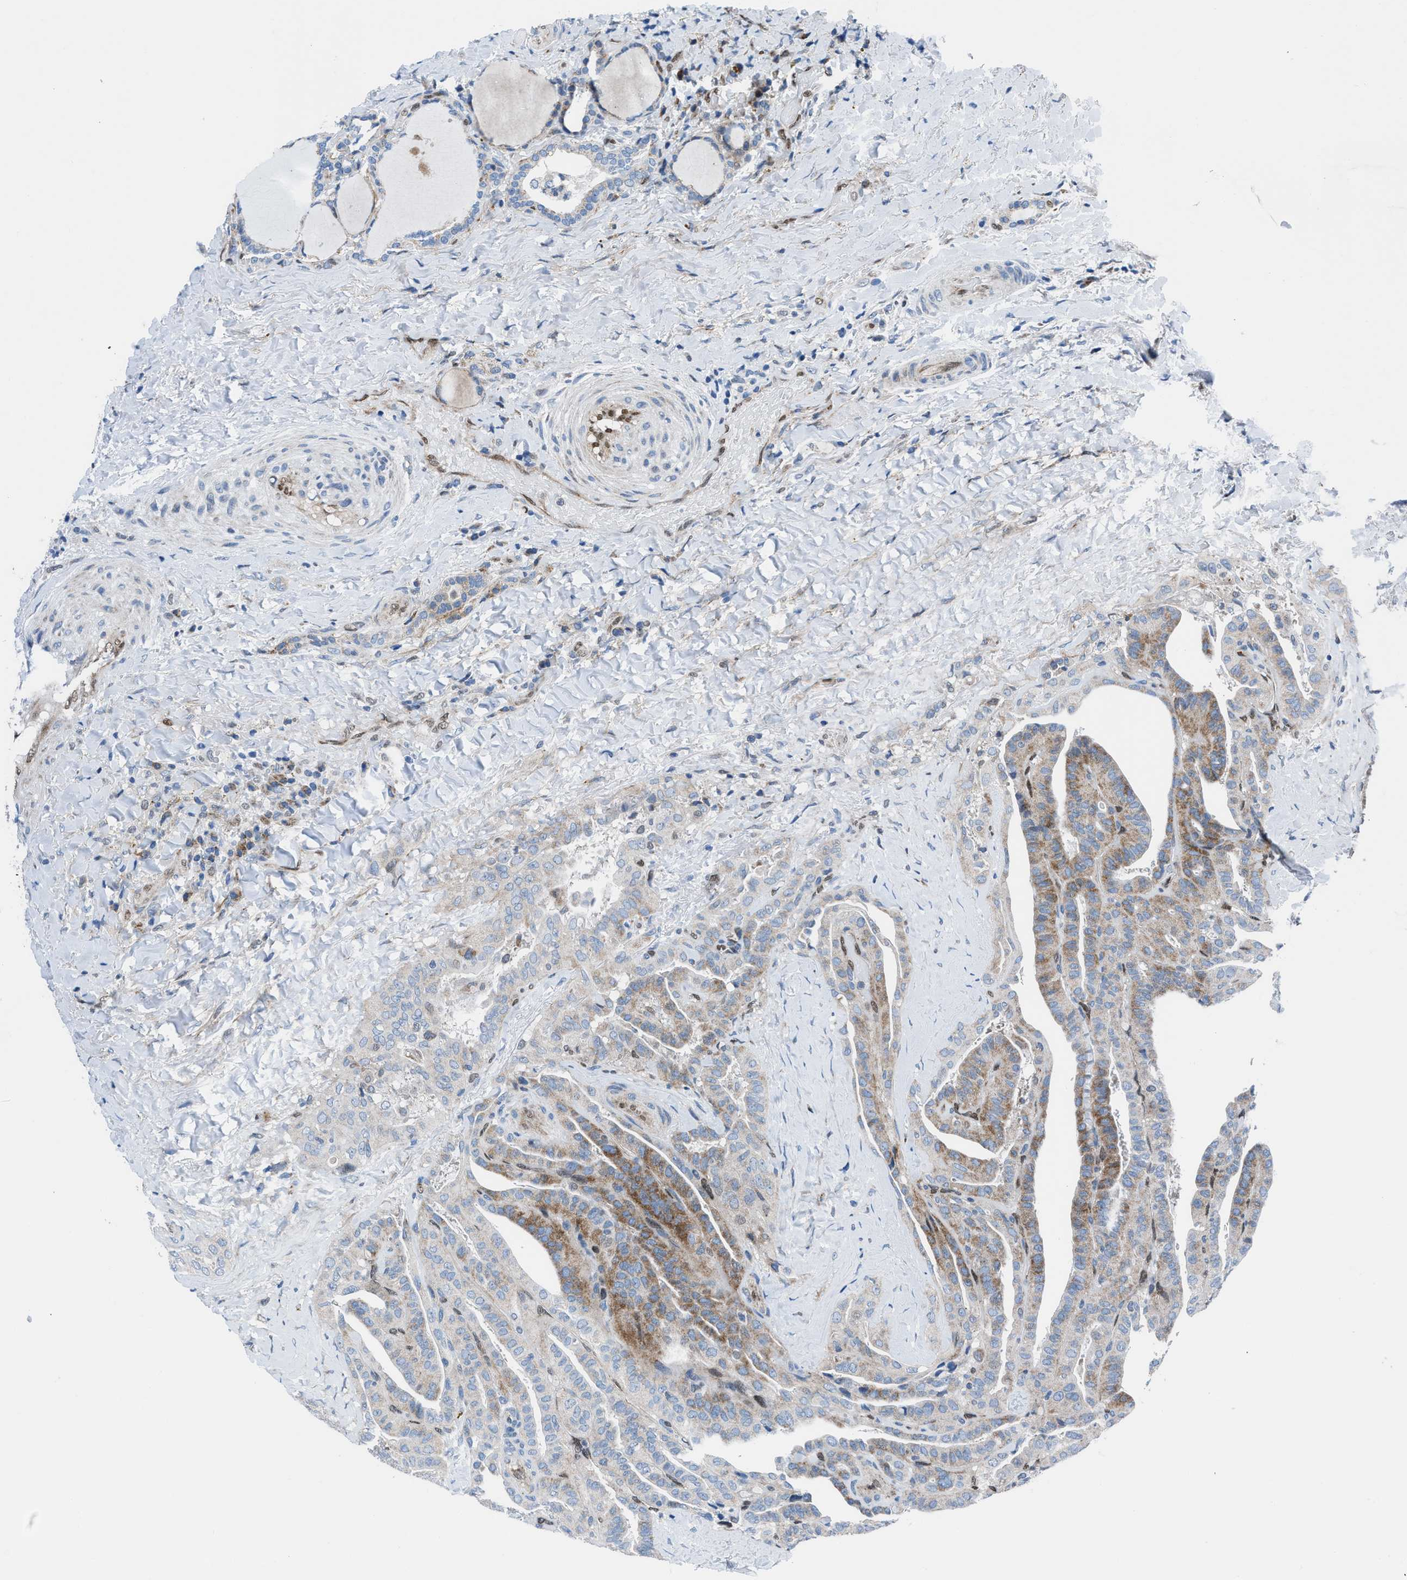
{"staining": {"intensity": "moderate", "quantity": "25%-75%", "location": "cytoplasmic/membranous"}, "tissue": "thyroid cancer", "cell_type": "Tumor cells", "image_type": "cancer", "snomed": [{"axis": "morphology", "description": "Papillary adenocarcinoma, NOS"}, {"axis": "topography", "description": "Thyroid gland"}], "caption": "Thyroid papillary adenocarcinoma tissue reveals moderate cytoplasmic/membranous staining in approximately 25%-75% of tumor cells, visualized by immunohistochemistry.", "gene": "LMO2", "patient": {"sex": "male", "age": 77}}